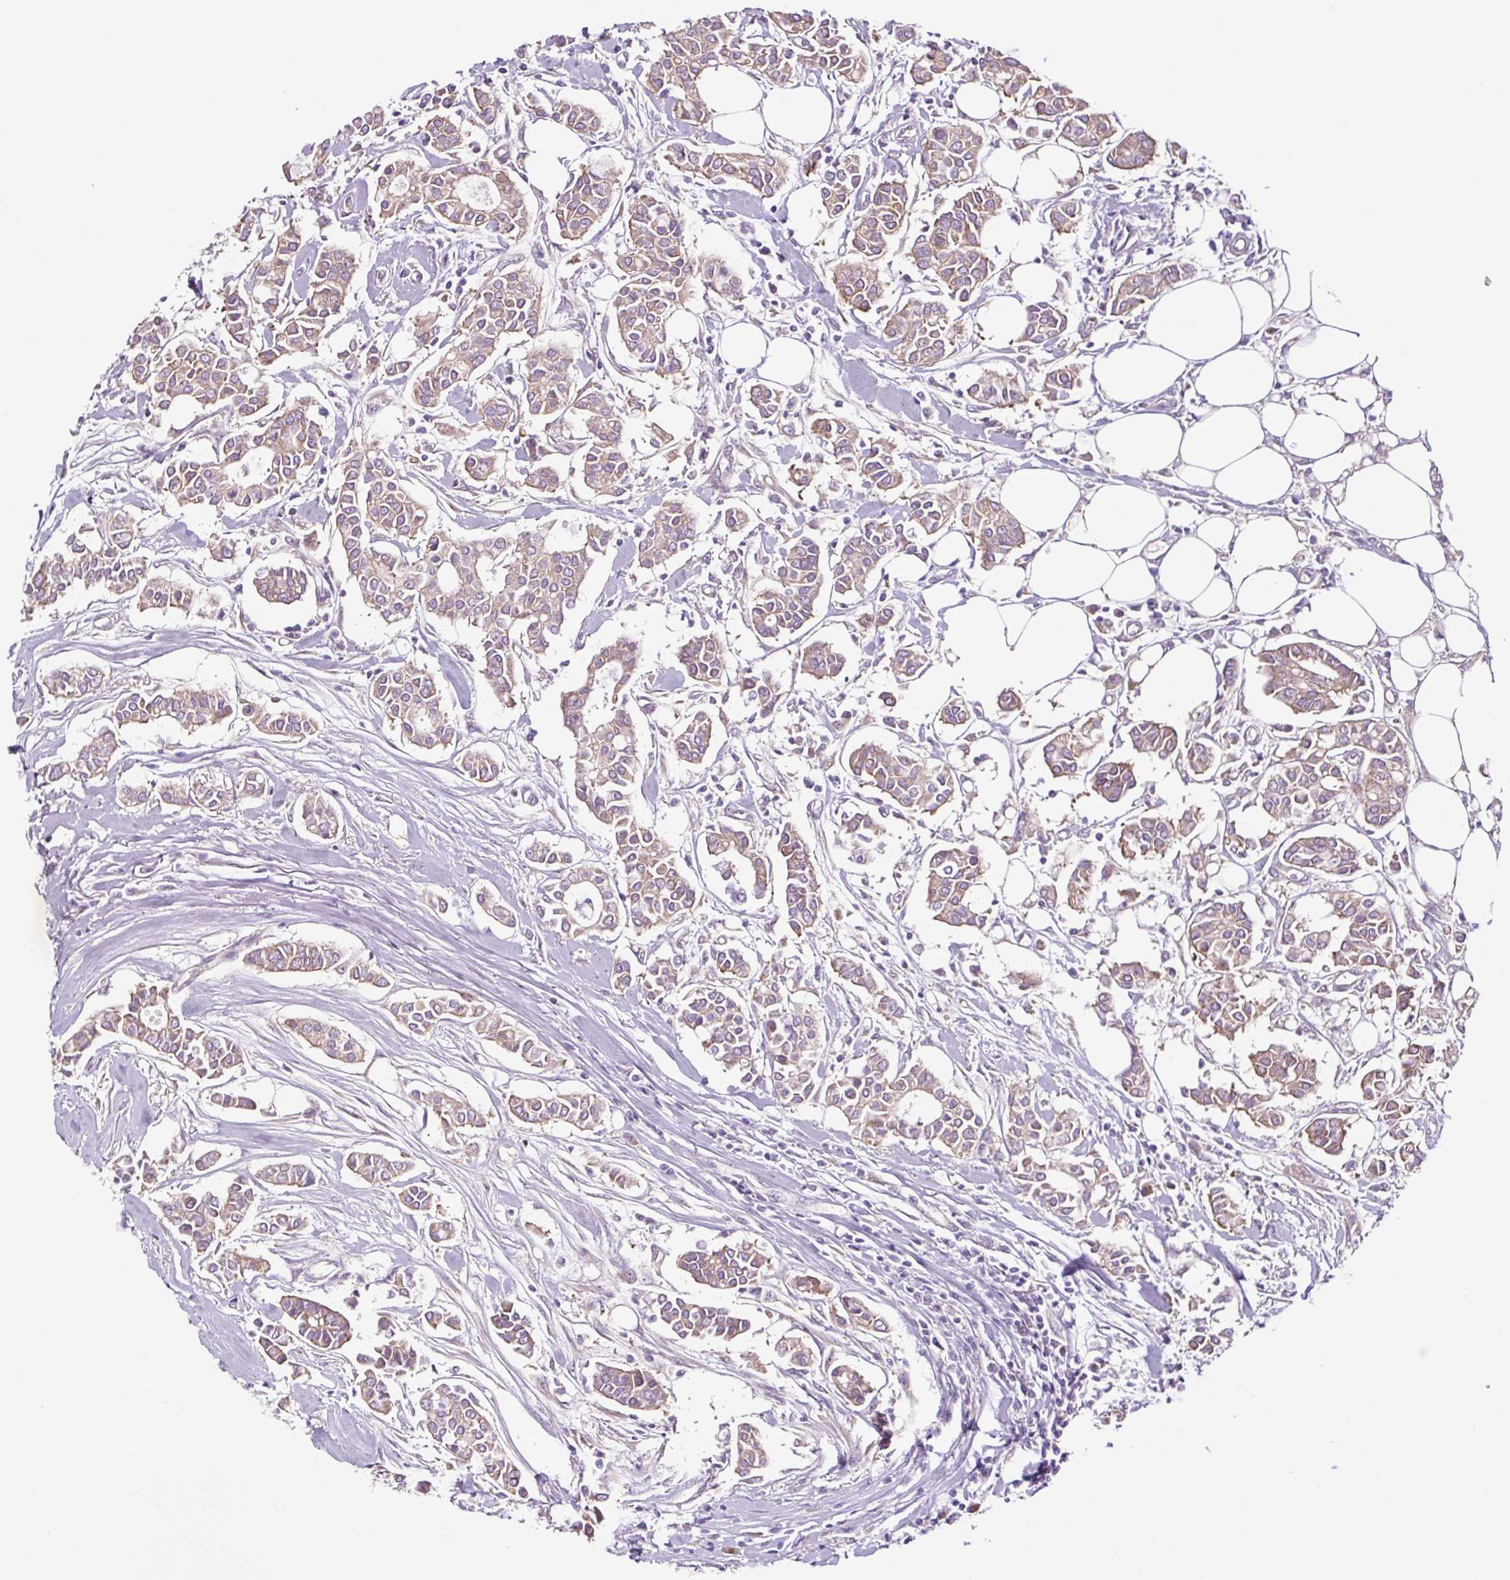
{"staining": {"intensity": "moderate", "quantity": ">75%", "location": "cytoplasmic/membranous"}, "tissue": "breast cancer", "cell_type": "Tumor cells", "image_type": "cancer", "snomed": [{"axis": "morphology", "description": "Duct carcinoma"}, {"axis": "topography", "description": "Breast"}], "caption": "About >75% of tumor cells in breast cancer (invasive ductal carcinoma) reveal moderate cytoplasmic/membranous protein staining as visualized by brown immunohistochemical staining.", "gene": "GORASP1", "patient": {"sex": "female", "age": 84}}